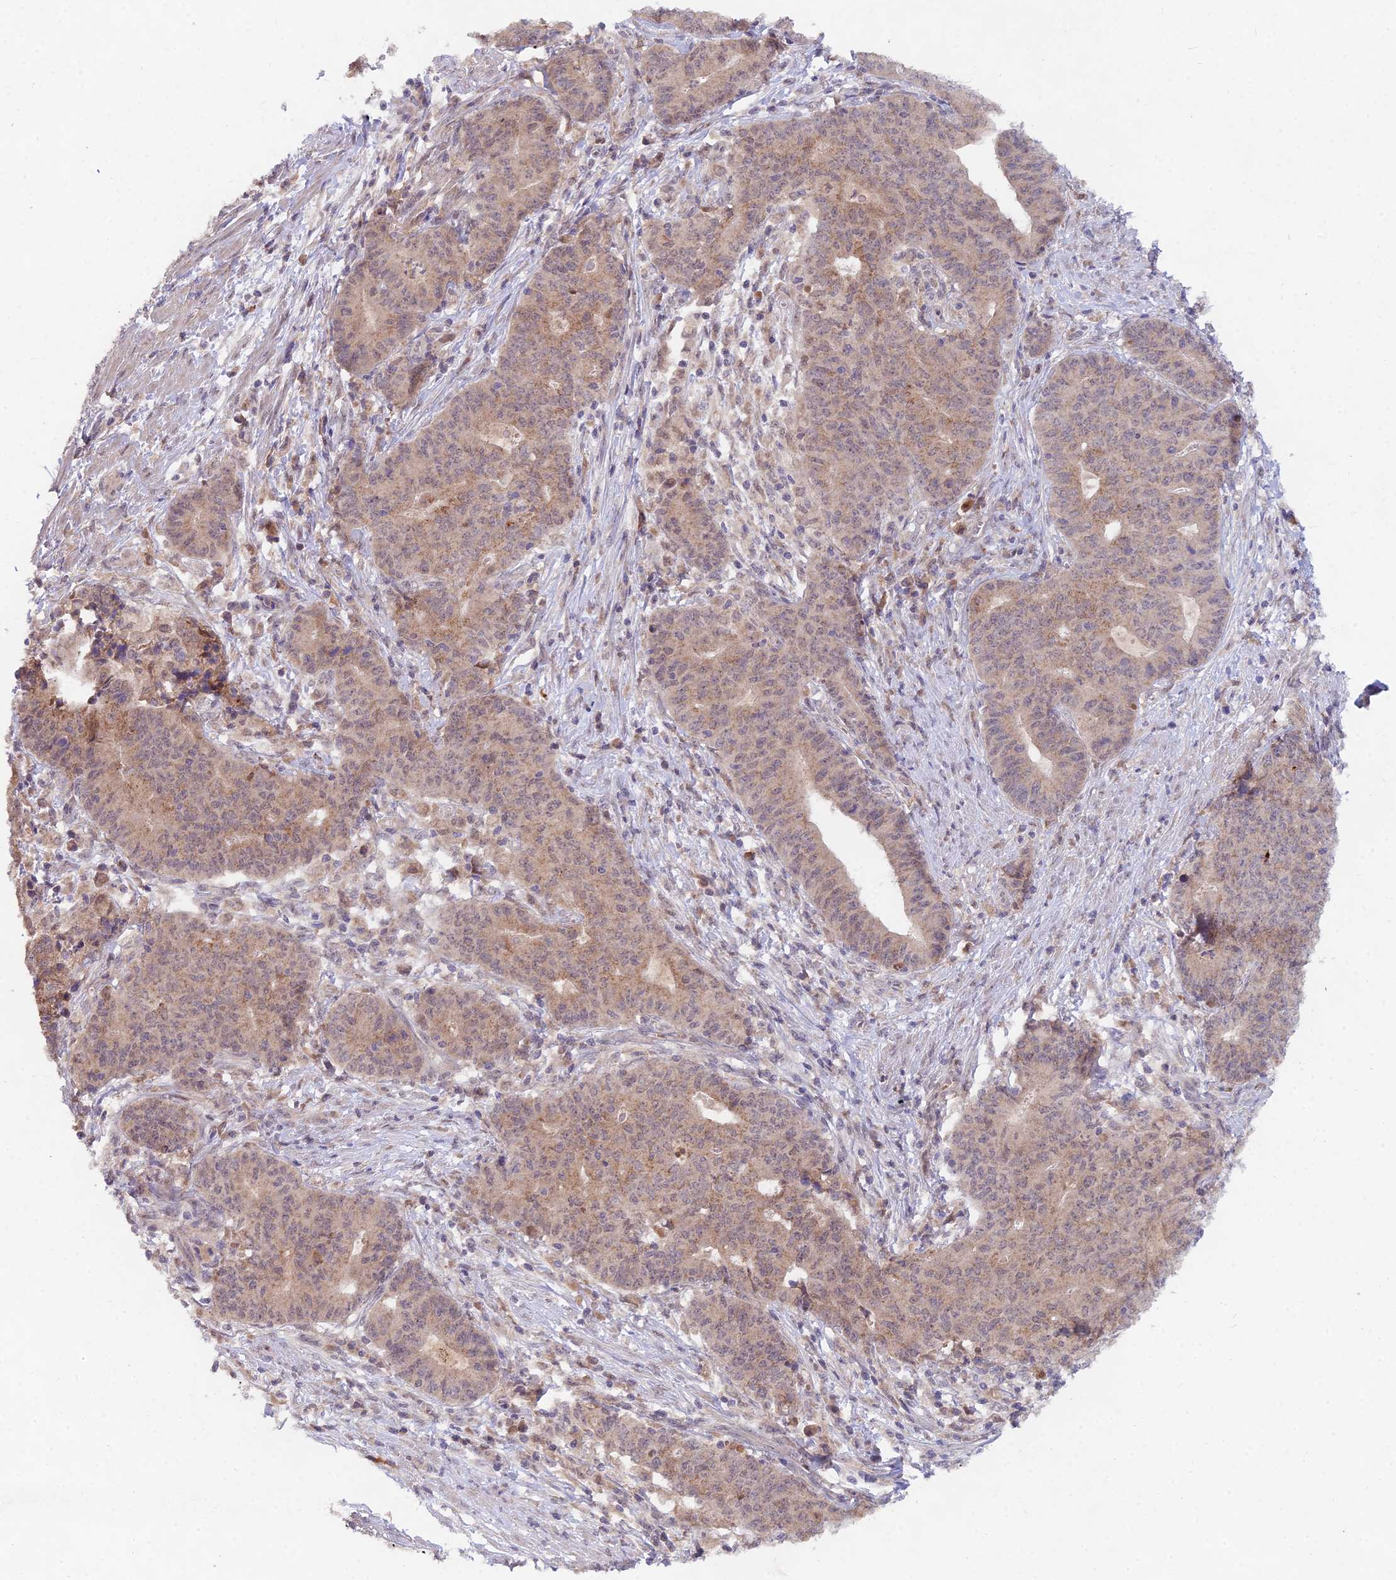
{"staining": {"intensity": "weak", "quantity": ">75%", "location": "cytoplasmic/membranous,nuclear"}, "tissue": "endometrial cancer", "cell_type": "Tumor cells", "image_type": "cancer", "snomed": [{"axis": "morphology", "description": "Adenocarcinoma, NOS"}, {"axis": "topography", "description": "Endometrium"}], "caption": "There is low levels of weak cytoplasmic/membranous and nuclear expression in tumor cells of endometrial adenocarcinoma, as demonstrated by immunohistochemical staining (brown color).", "gene": "WDR43", "patient": {"sex": "female", "age": 59}}